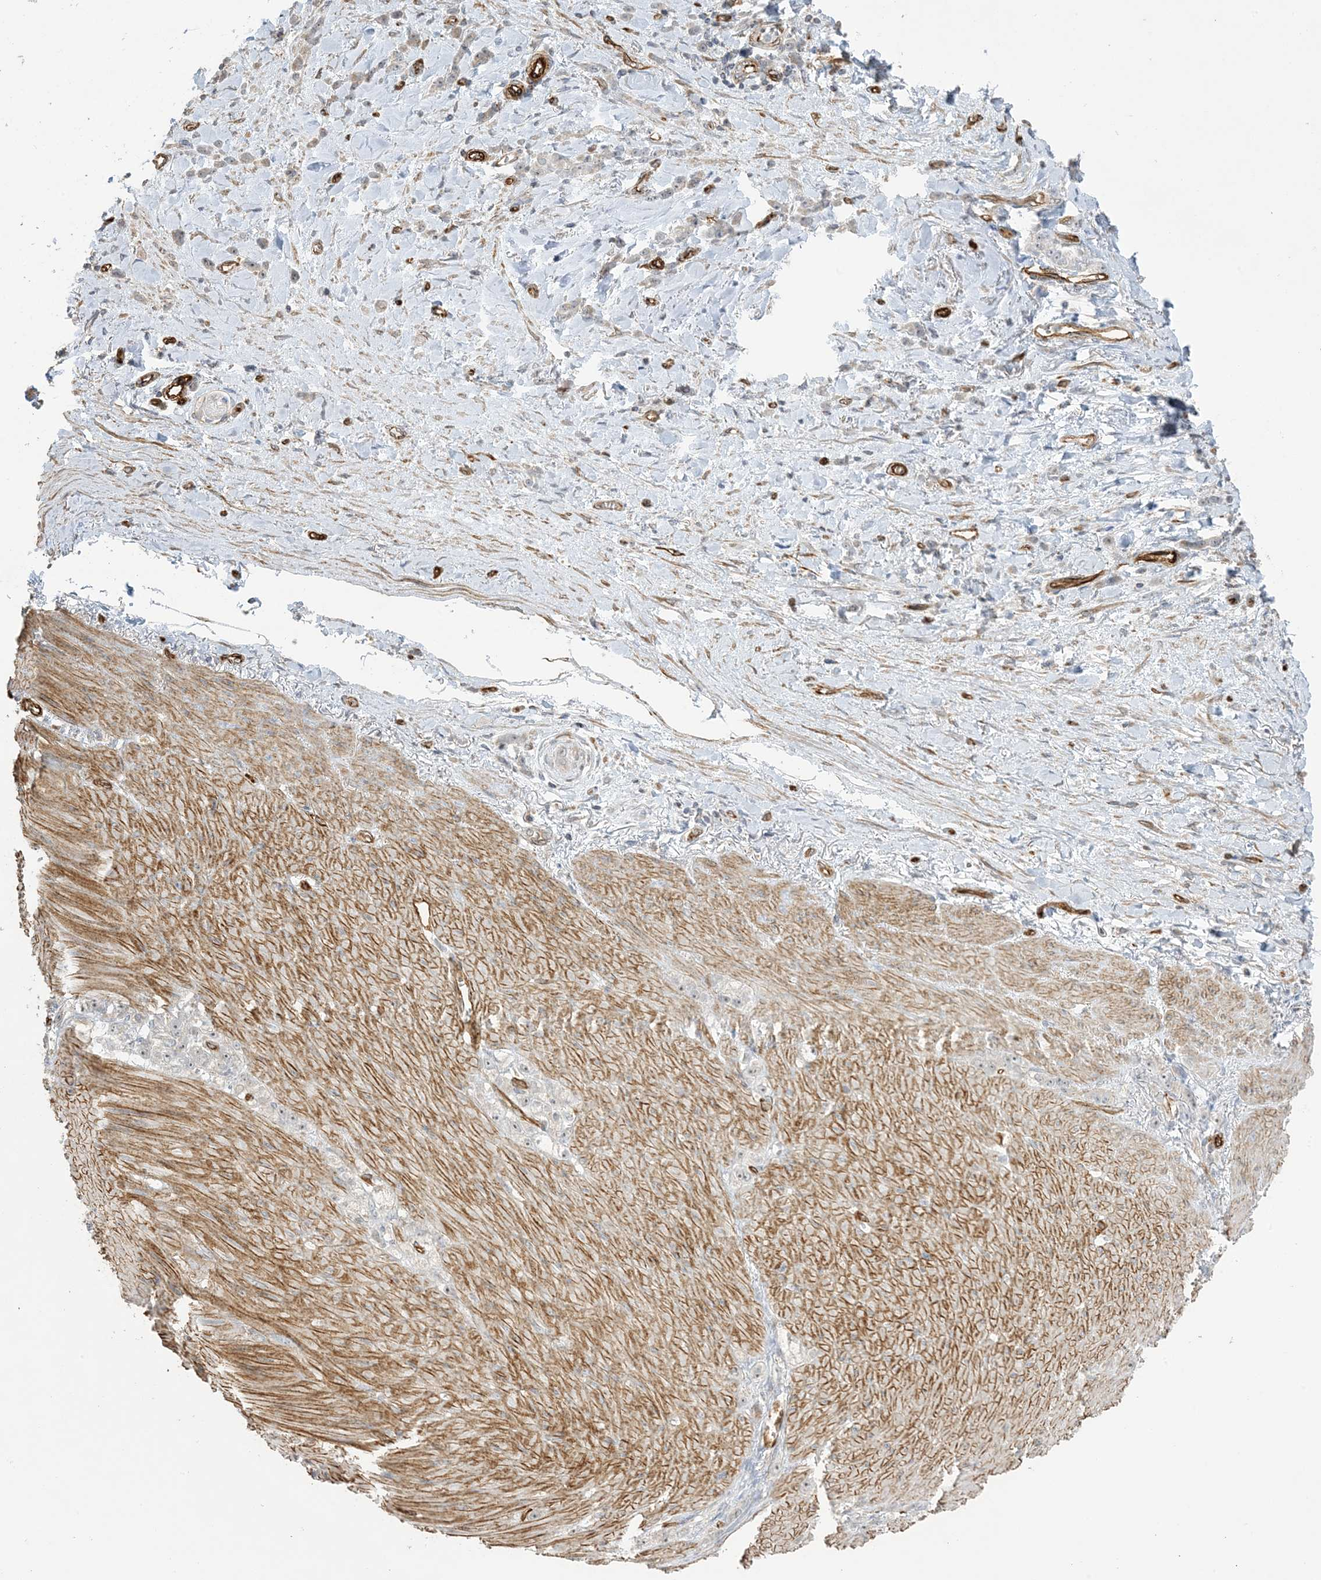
{"staining": {"intensity": "weak", "quantity": "<25%", "location": "cytoplasmic/membranous"}, "tissue": "stomach cancer", "cell_type": "Tumor cells", "image_type": "cancer", "snomed": [{"axis": "morphology", "description": "Normal tissue, NOS"}, {"axis": "morphology", "description": "Adenocarcinoma, NOS"}, {"axis": "topography", "description": "Stomach"}], "caption": "This is an immunohistochemistry (IHC) micrograph of human stomach cancer (adenocarcinoma). There is no expression in tumor cells.", "gene": "AGA", "patient": {"sex": "male", "age": 82}}